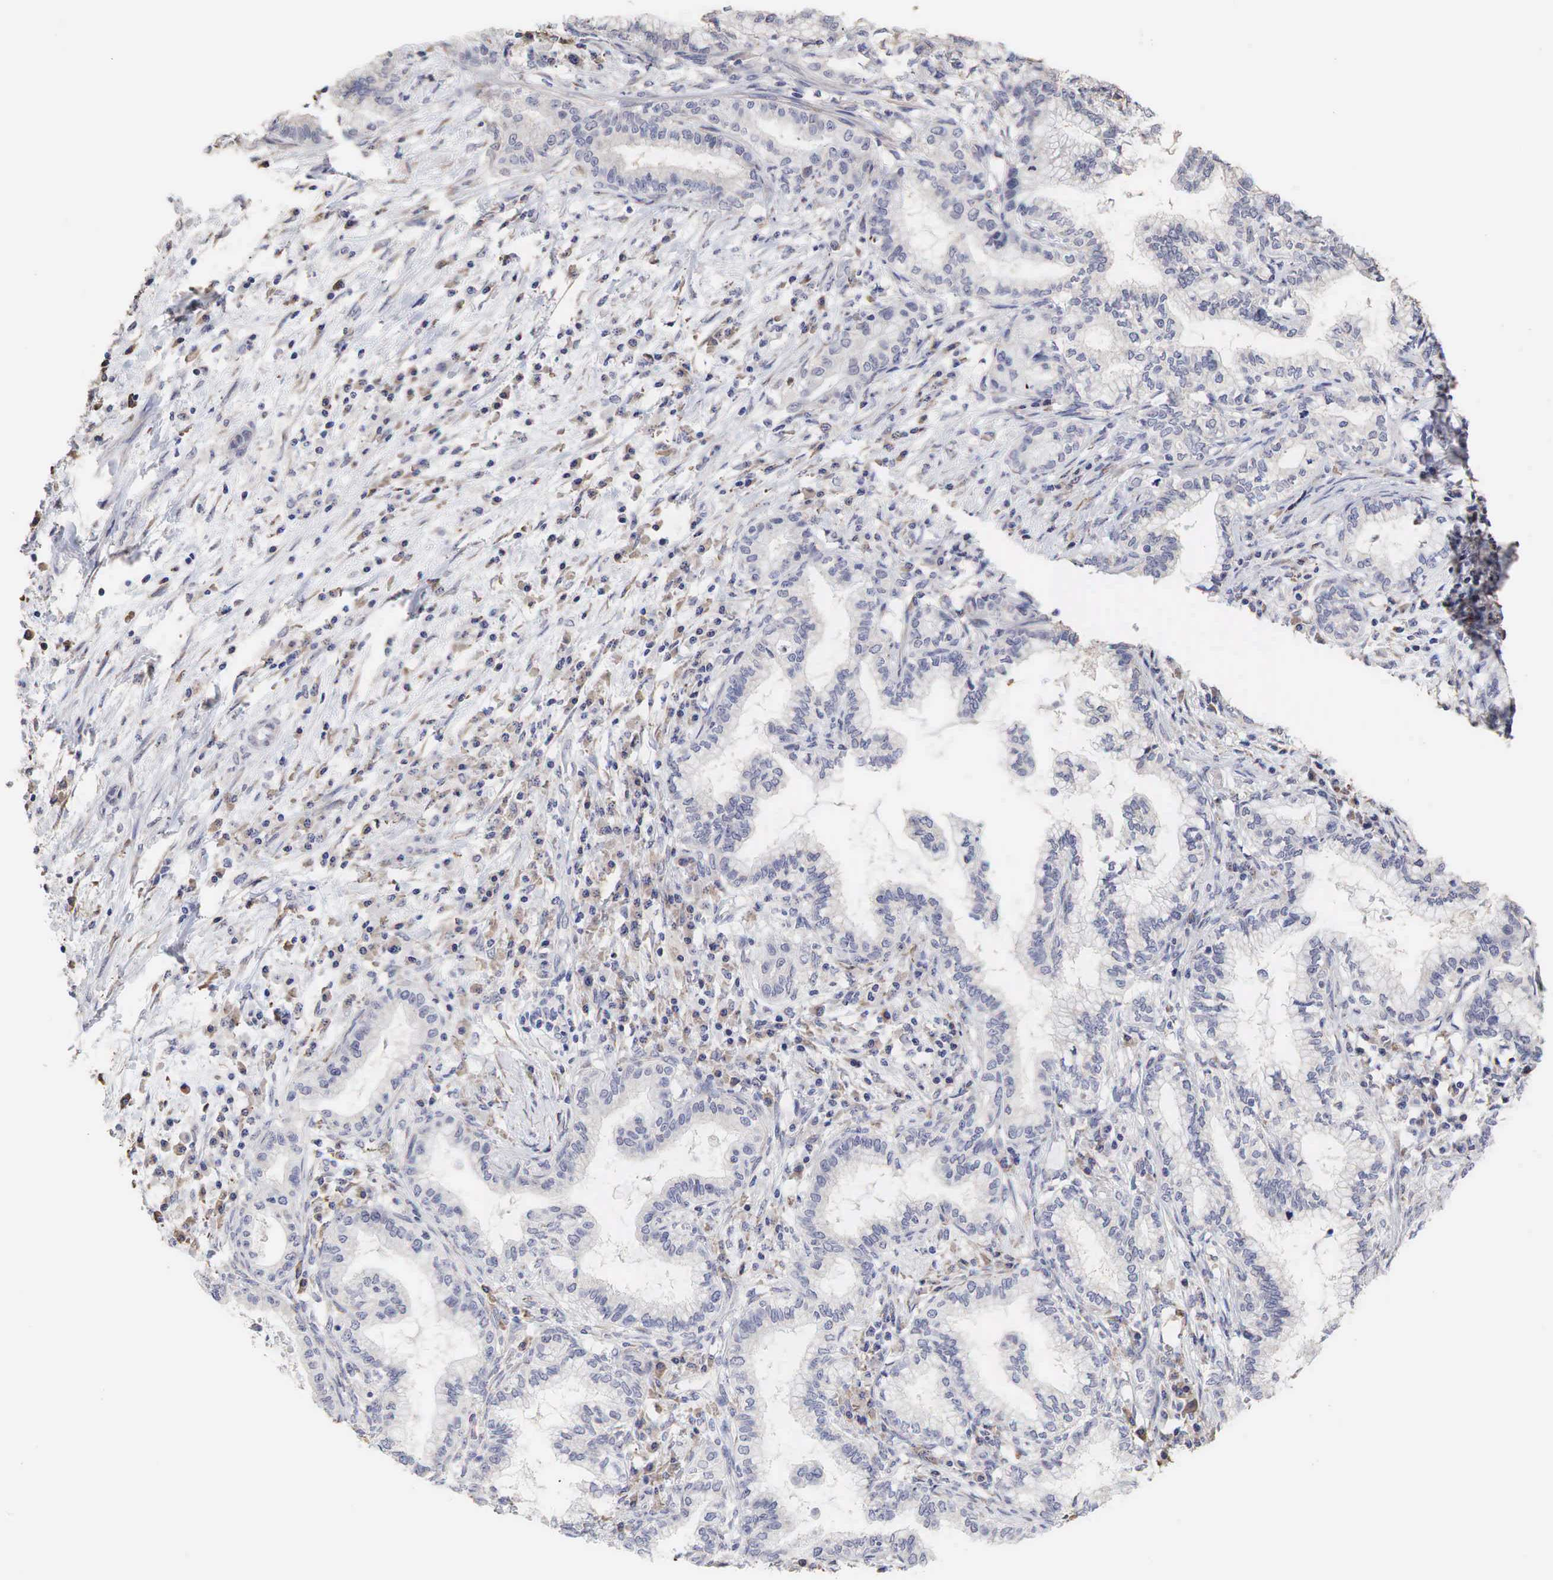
{"staining": {"intensity": "negative", "quantity": "none", "location": "none"}, "tissue": "pancreatic cancer", "cell_type": "Tumor cells", "image_type": "cancer", "snomed": [{"axis": "morphology", "description": "Adenocarcinoma, NOS"}, {"axis": "topography", "description": "Pancreas"}], "caption": "IHC of human pancreatic cancer (adenocarcinoma) exhibits no positivity in tumor cells. (Immunohistochemistry, brightfield microscopy, high magnification).", "gene": "DKC1", "patient": {"sex": "female", "age": 64}}